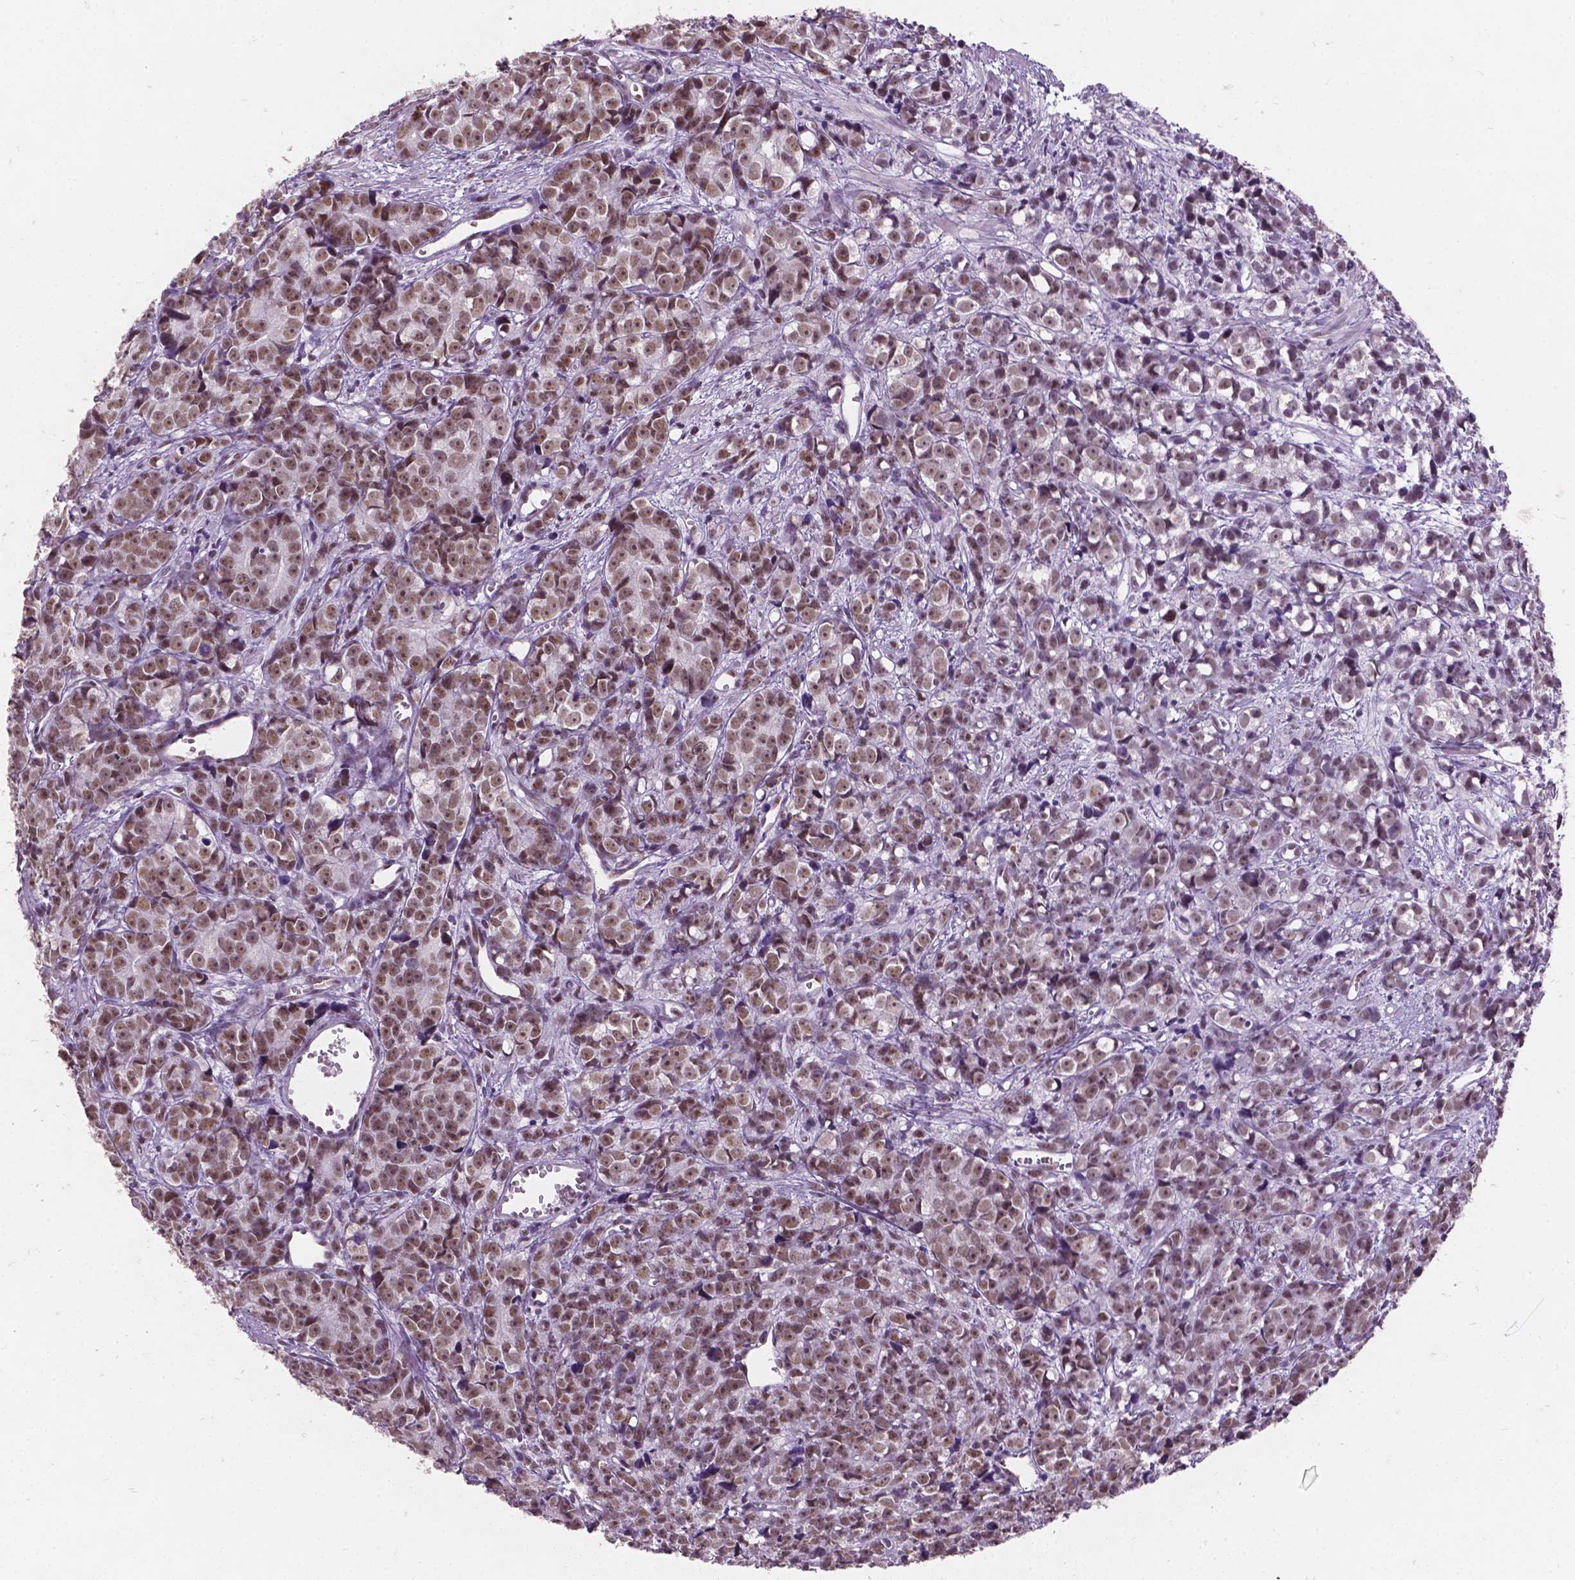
{"staining": {"intensity": "moderate", "quantity": "25%-75%", "location": "nuclear"}, "tissue": "prostate cancer", "cell_type": "Tumor cells", "image_type": "cancer", "snomed": [{"axis": "morphology", "description": "Adenocarcinoma, High grade"}, {"axis": "topography", "description": "Prostate"}], "caption": "IHC micrograph of human prostate cancer (adenocarcinoma (high-grade)) stained for a protein (brown), which displays medium levels of moderate nuclear expression in approximately 25%-75% of tumor cells.", "gene": "COIL", "patient": {"sex": "male", "age": 77}}